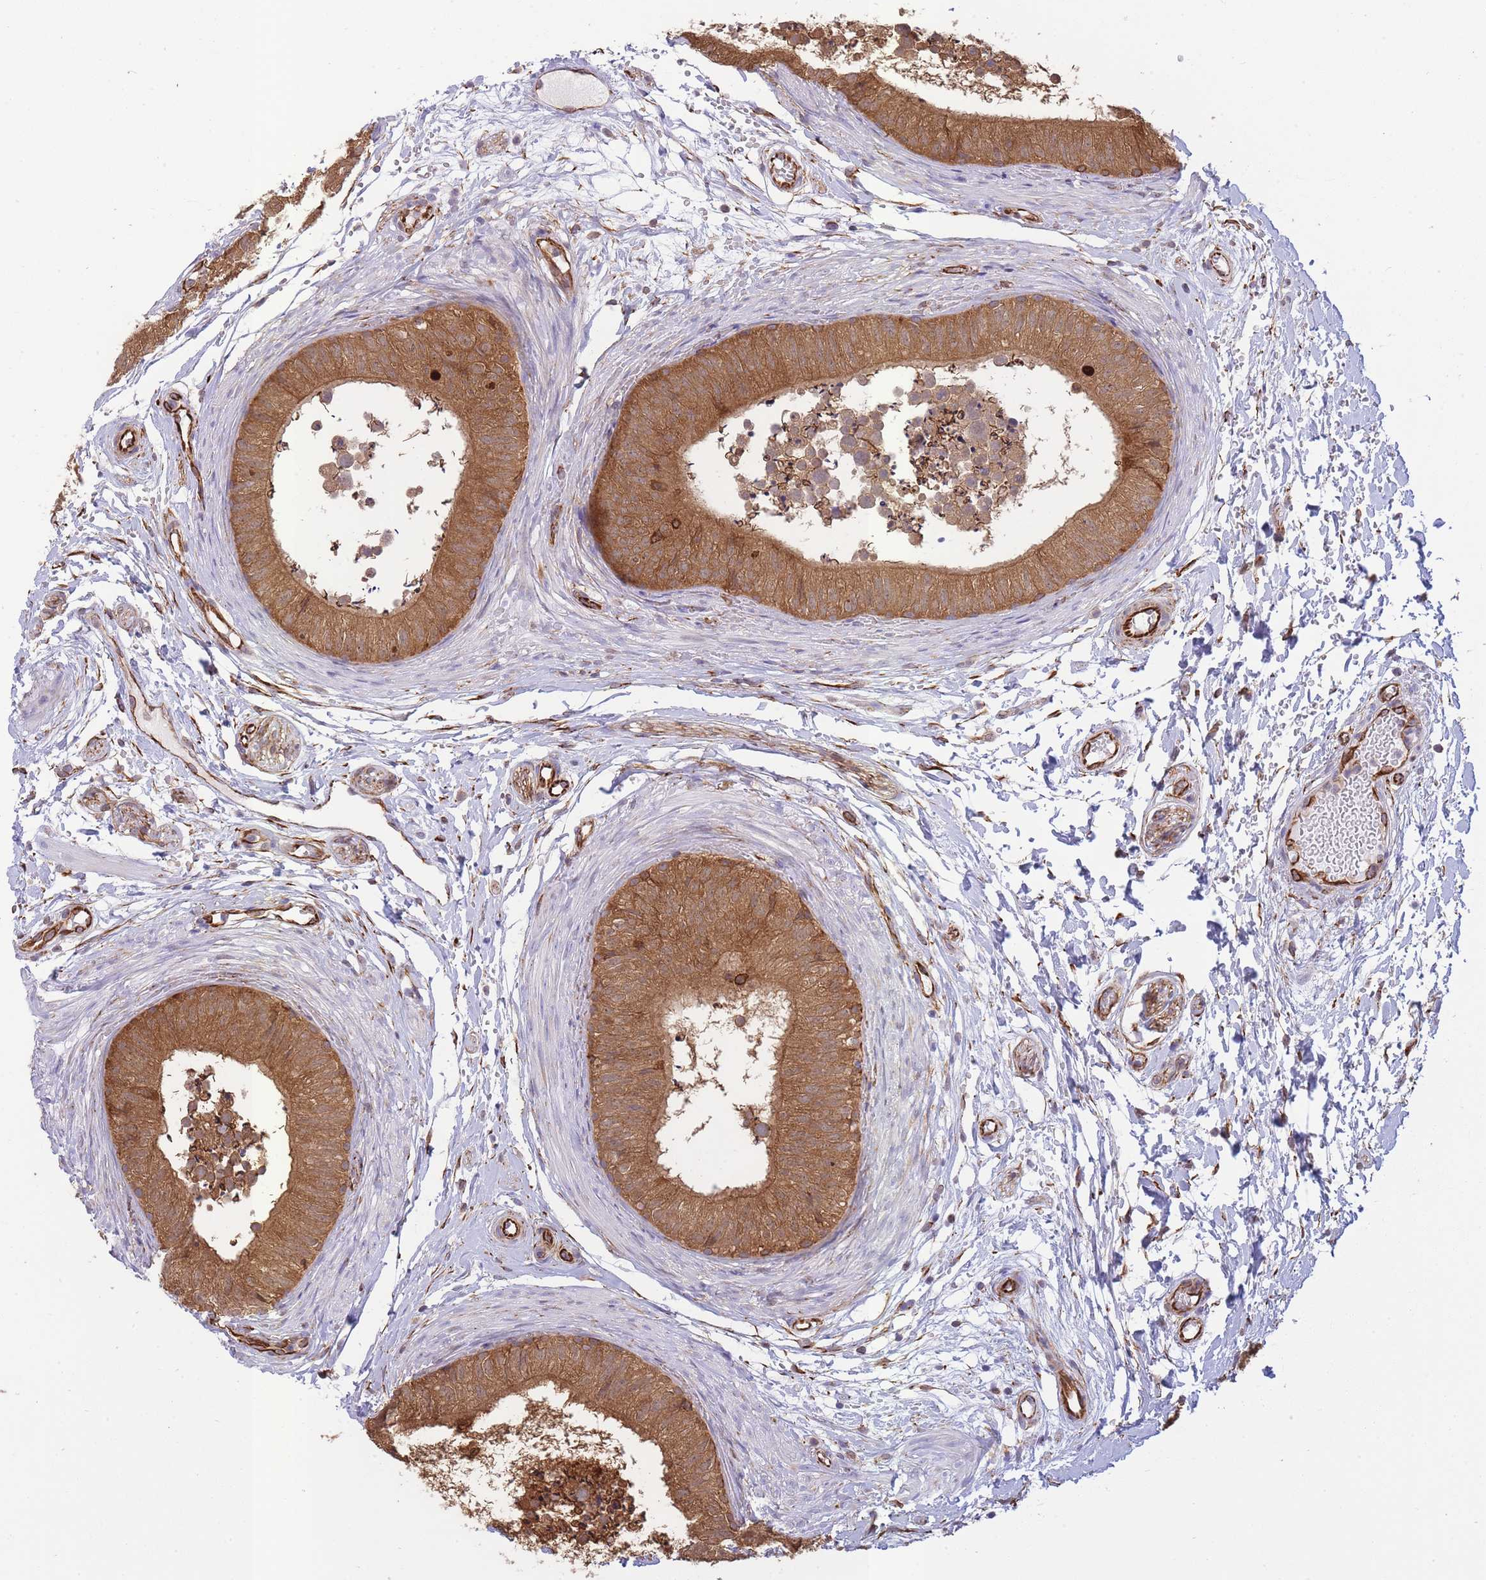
{"staining": {"intensity": "strong", "quantity": ">75%", "location": "cytoplasmic/membranous"}, "tissue": "epididymis", "cell_type": "Glandular cells", "image_type": "normal", "snomed": [{"axis": "morphology", "description": "Normal tissue, NOS"}, {"axis": "topography", "description": "Epididymis"}], "caption": "Approximately >75% of glandular cells in unremarkable epididymis demonstrate strong cytoplasmic/membranous protein positivity as visualized by brown immunohistochemical staining.", "gene": "ECPAS", "patient": {"sex": "male", "age": 15}}